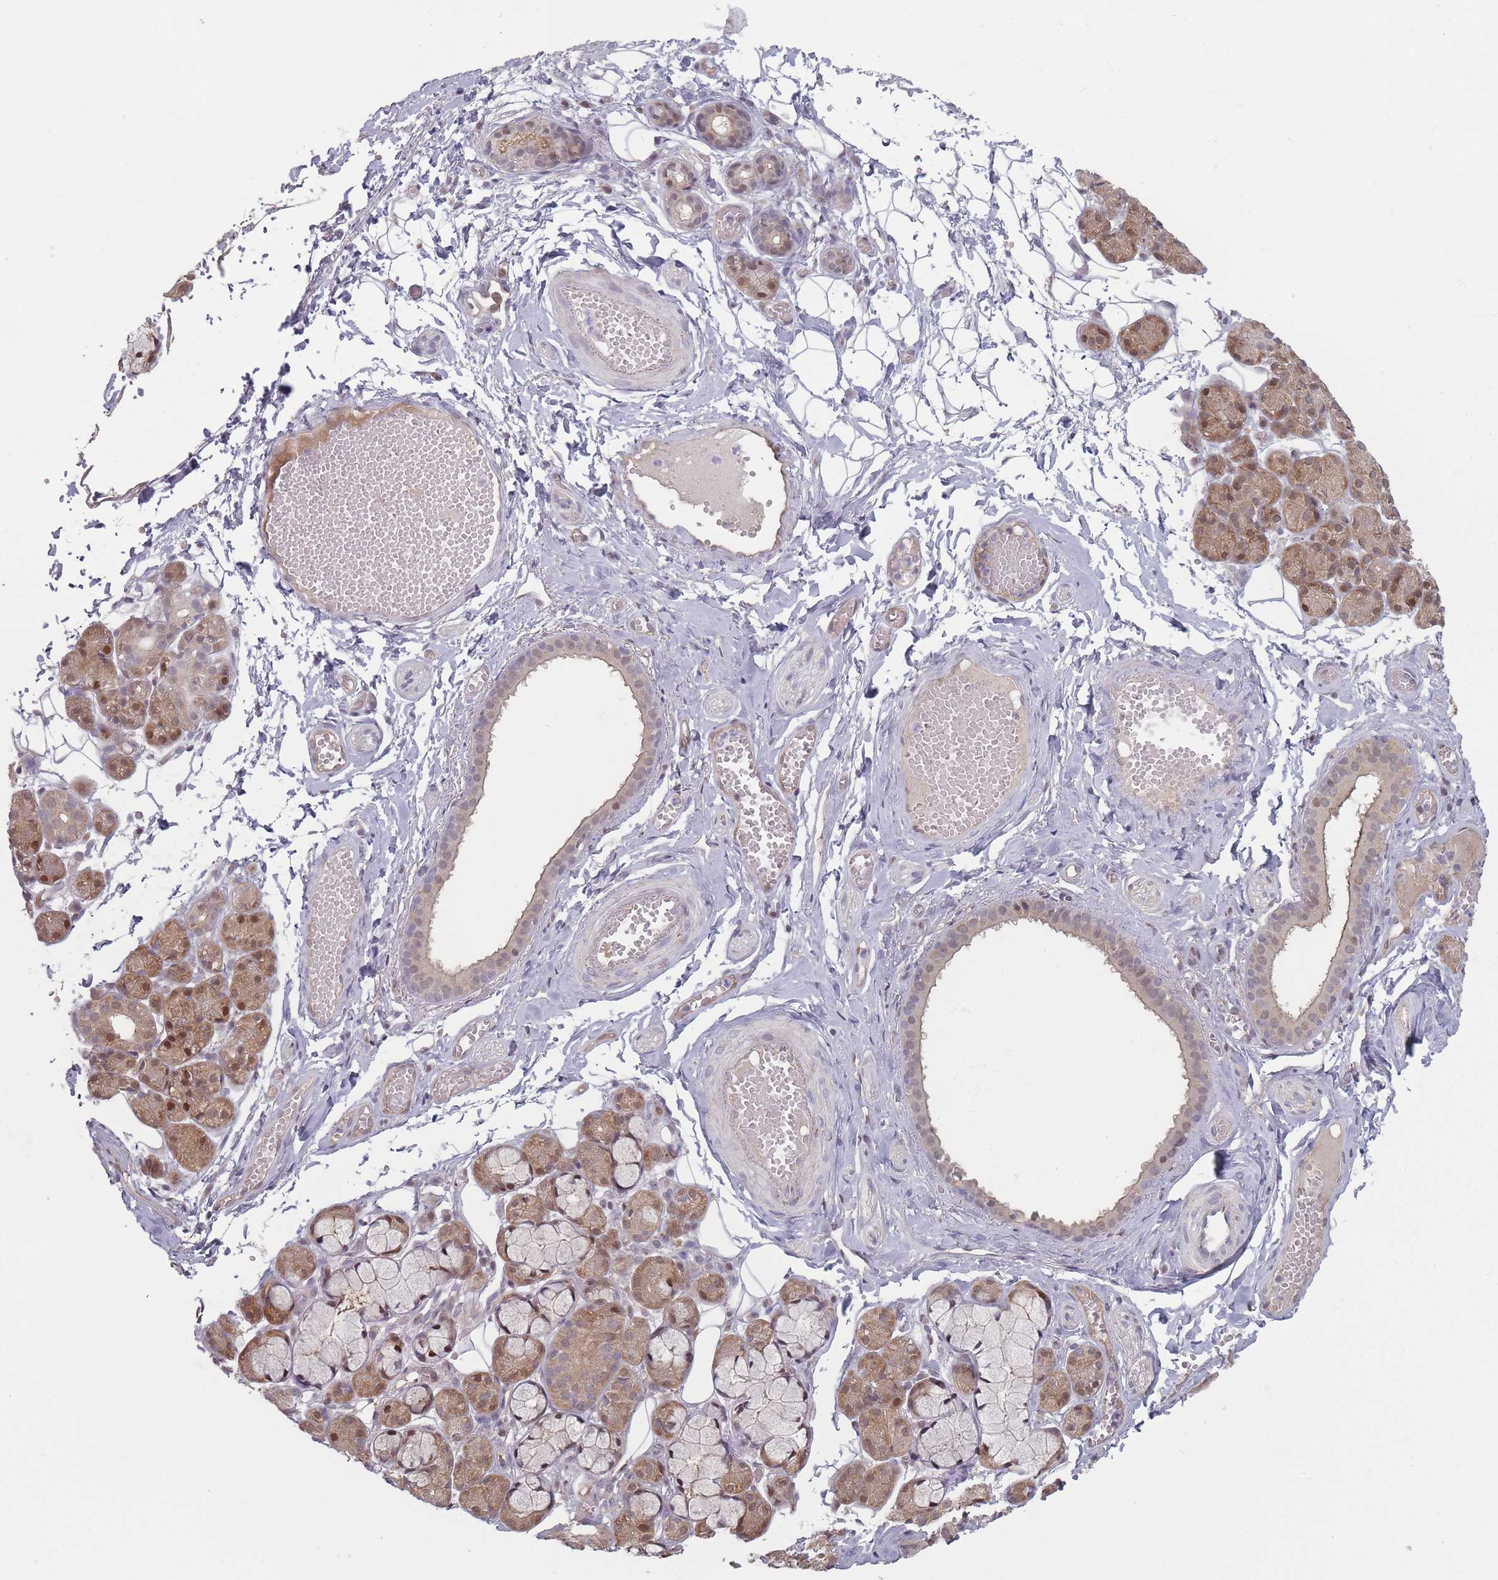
{"staining": {"intensity": "moderate", "quantity": "25%-75%", "location": "cytoplasmic/membranous,nuclear"}, "tissue": "salivary gland", "cell_type": "Glandular cells", "image_type": "normal", "snomed": [{"axis": "morphology", "description": "Normal tissue, NOS"}, {"axis": "topography", "description": "Salivary gland"}], "caption": "High-magnification brightfield microscopy of unremarkable salivary gland stained with DAB (brown) and counterstained with hematoxylin (blue). glandular cells exhibit moderate cytoplasmic/membranous,nuclear staining is appreciated in approximately25%-75% of cells.", "gene": "SH3BGRL2", "patient": {"sex": "male", "age": 63}}